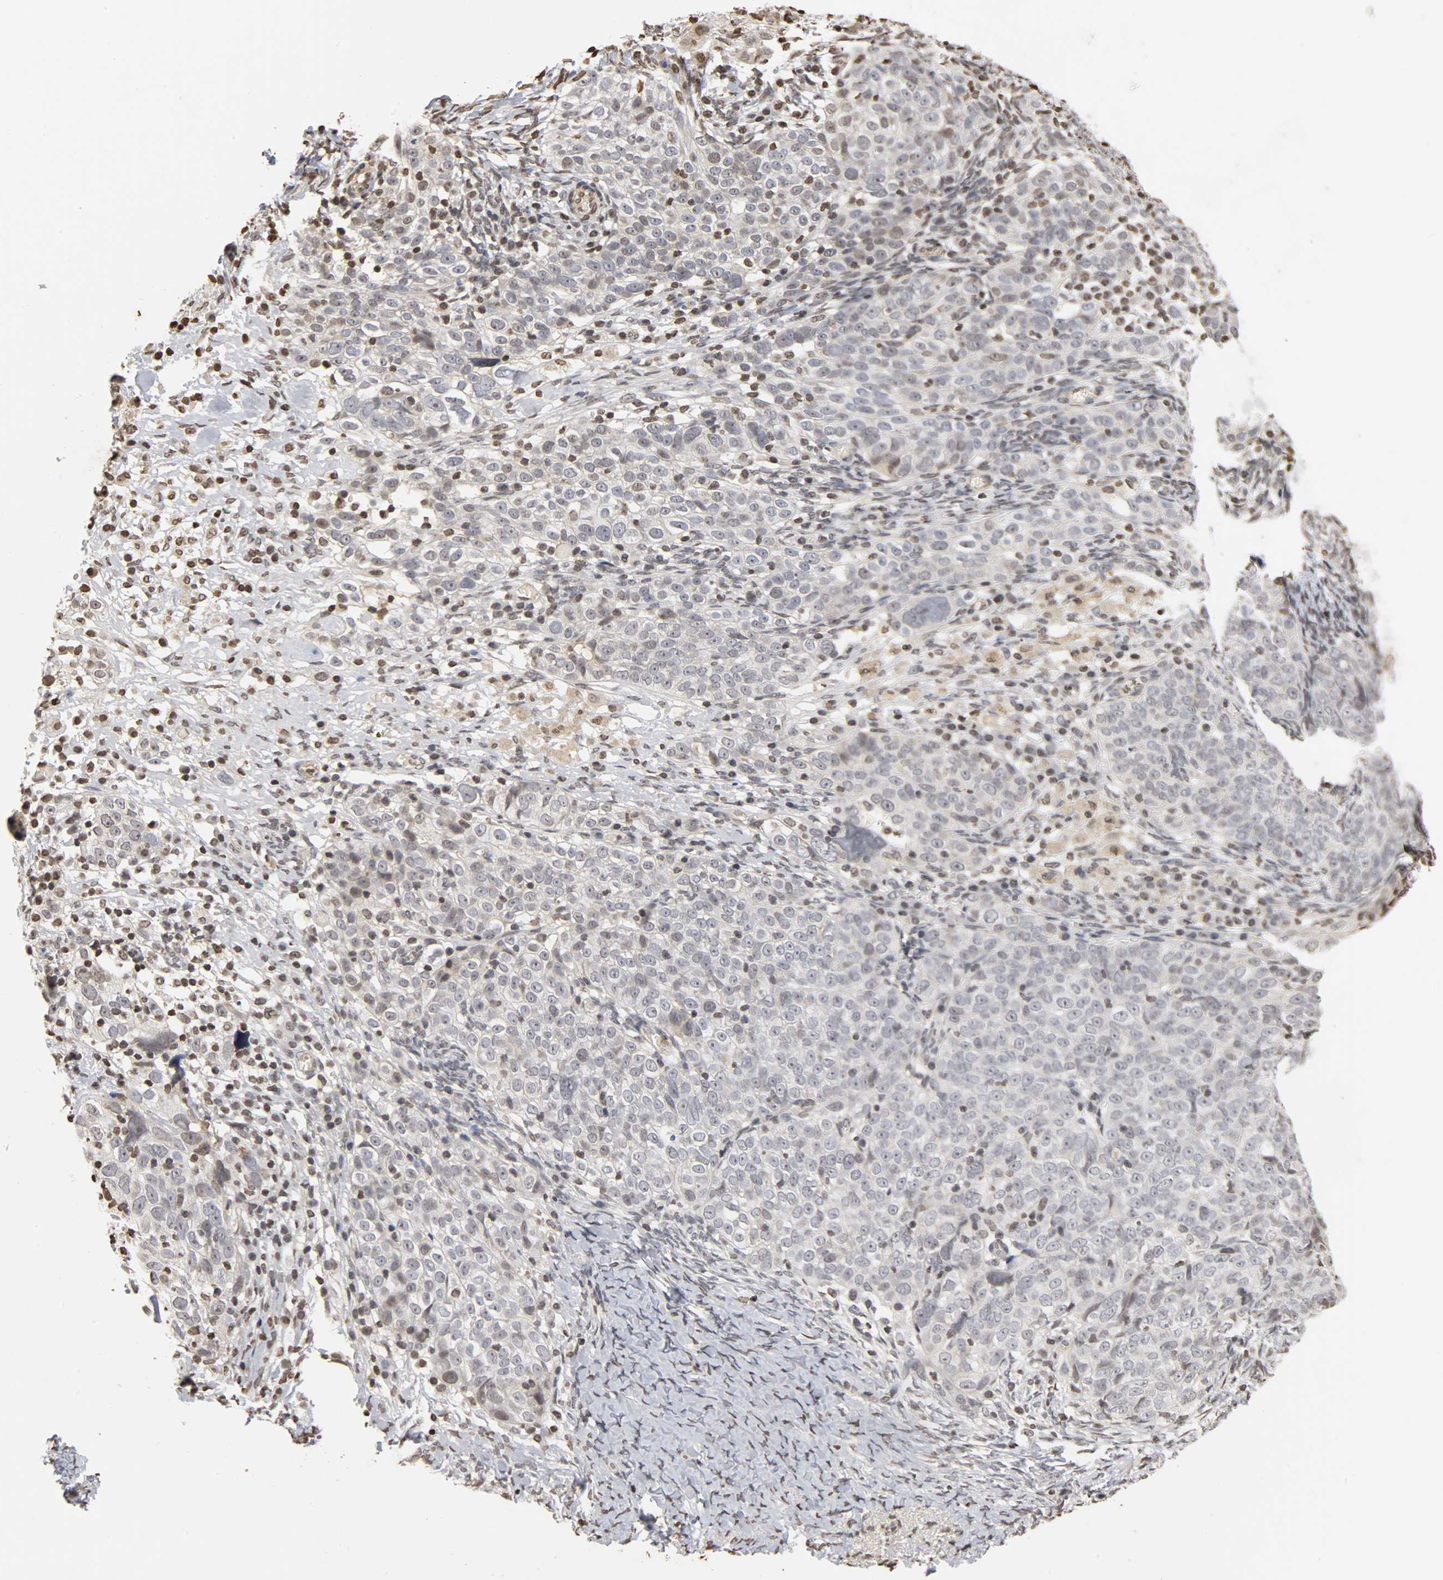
{"staining": {"intensity": "weak", "quantity": "<25%", "location": "nuclear"}, "tissue": "ovarian cancer", "cell_type": "Tumor cells", "image_type": "cancer", "snomed": [{"axis": "morphology", "description": "Normal tissue, NOS"}, {"axis": "morphology", "description": "Cystadenocarcinoma, serous, NOS"}, {"axis": "topography", "description": "Ovary"}], "caption": "This micrograph is of serous cystadenocarcinoma (ovarian) stained with immunohistochemistry to label a protein in brown with the nuclei are counter-stained blue. There is no expression in tumor cells. (DAB (3,3'-diaminobenzidine) IHC visualized using brightfield microscopy, high magnification).", "gene": "ERCC2", "patient": {"sex": "female", "age": 62}}